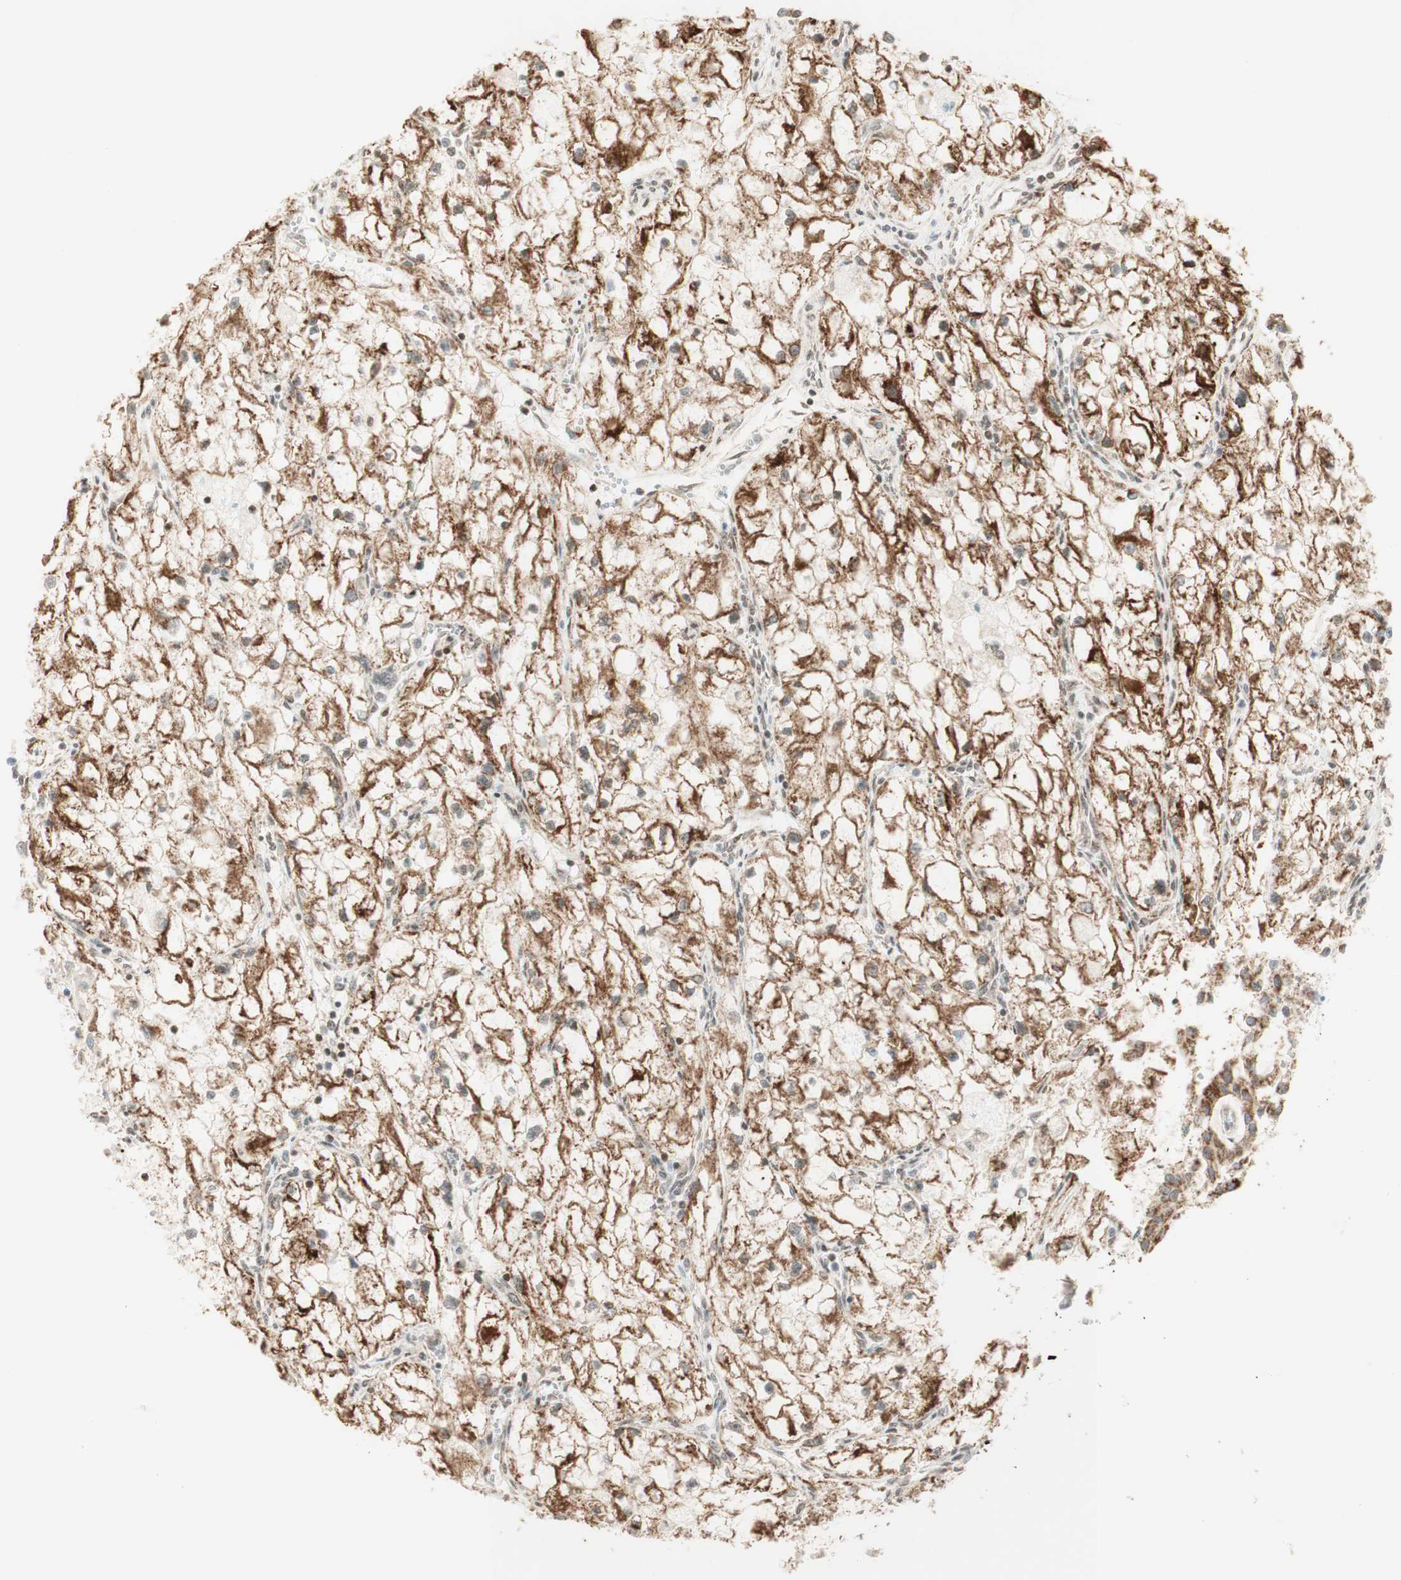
{"staining": {"intensity": "moderate", "quantity": ">75%", "location": "cytoplasmic/membranous"}, "tissue": "renal cancer", "cell_type": "Tumor cells", "image_type": "cancer", "snomed": [{"axis": "morphology", "description": "Adenocarcinoma, NOS"}, {"axis": "topography", "description": "Kidney"}], "caption": "Immunohistochemical staining of human renal cancer shows medium levels of moderate cytoplasmic/membranous protein expression in approximately >75% of tumor cells.", "gene": "ZNF782", "patient": {"sex": "female", "age": 70}}